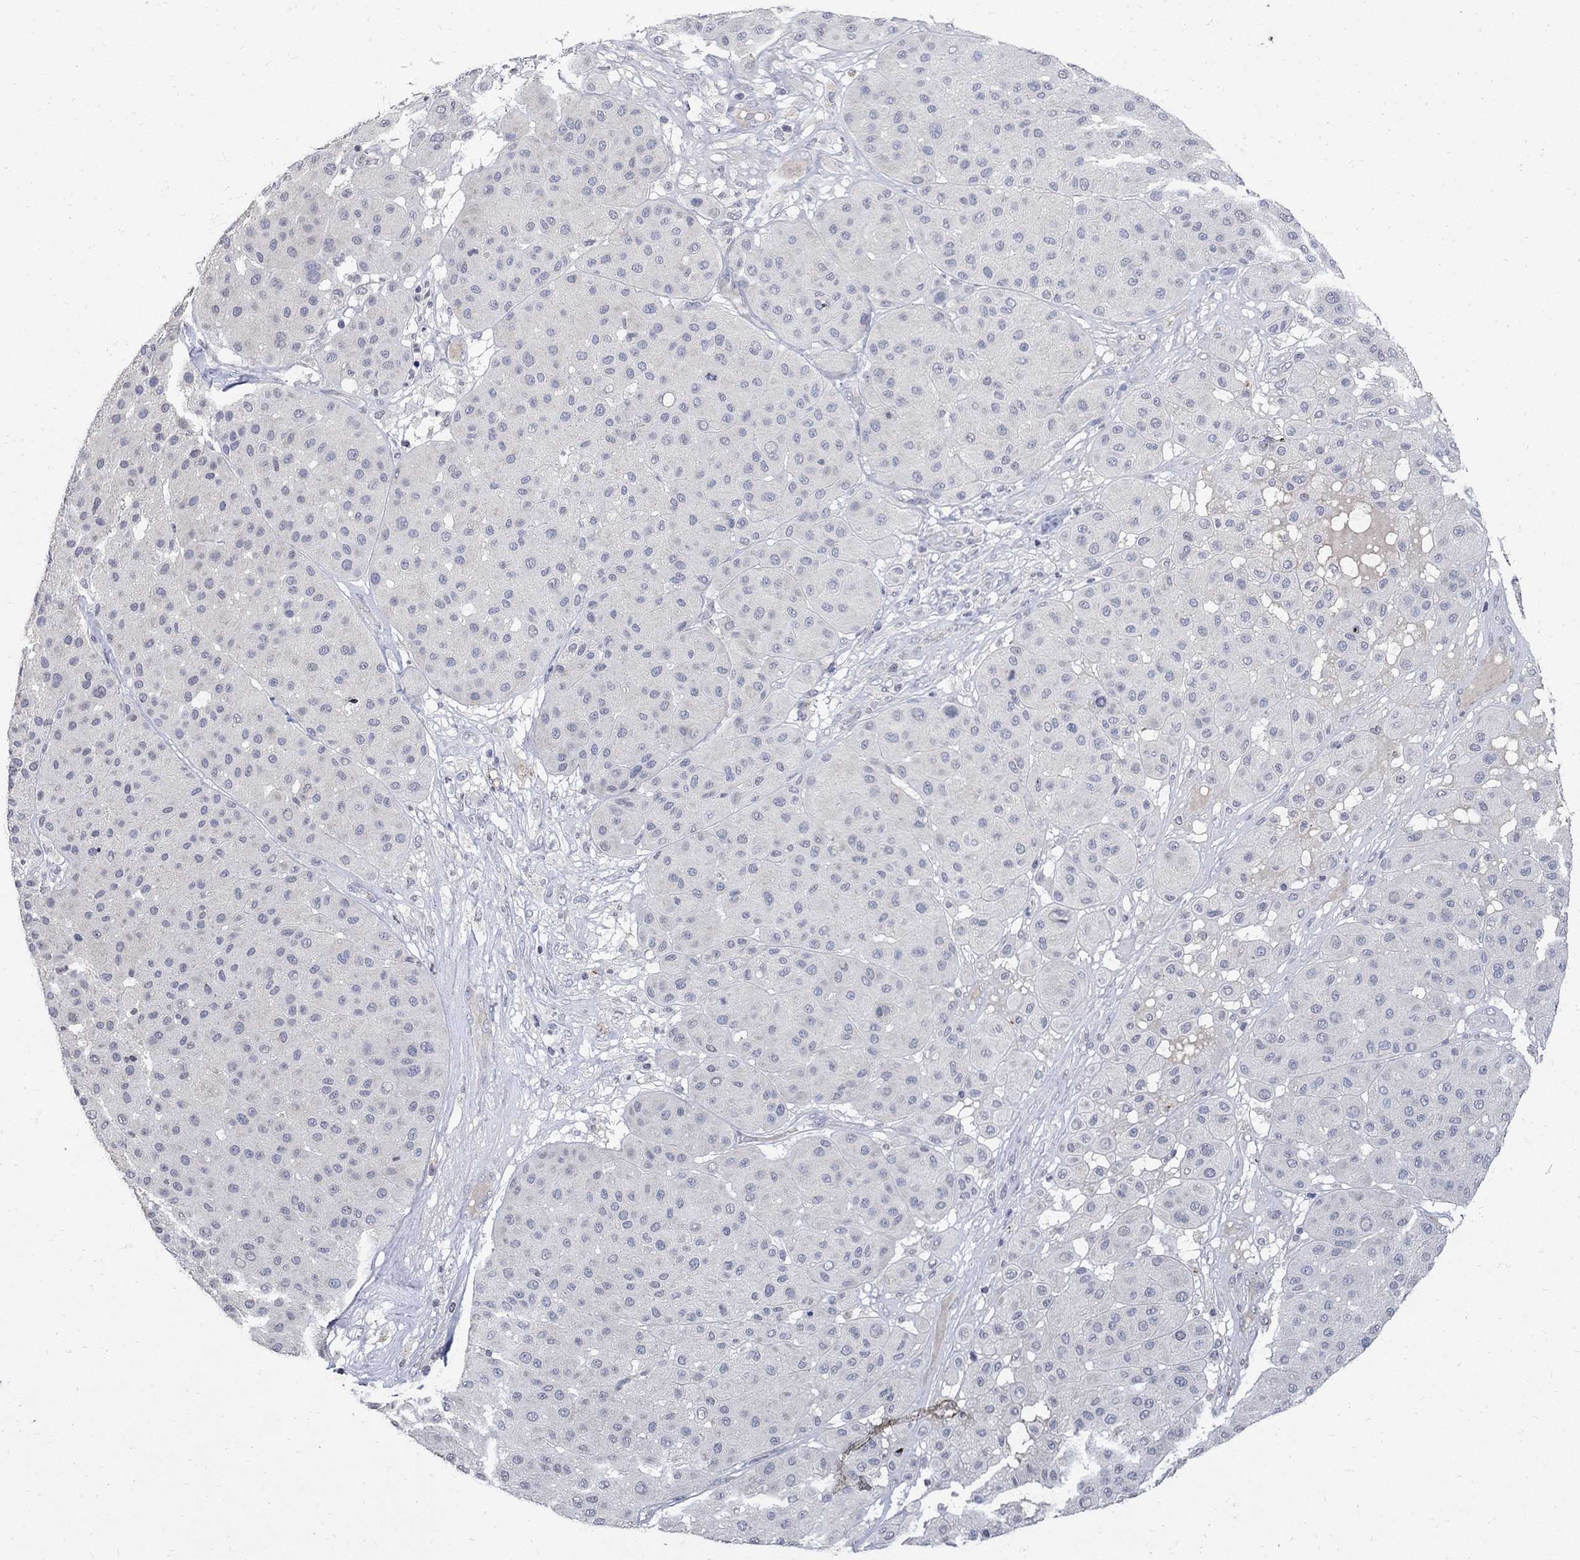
{"staining": {"intensity": "negative", "quantity": "none", "location": "none"}, "tissue": "melanoma", "cell_type": "Tumor cells", "image_type": "cancer", "snomed": [{"axis": "morphology", "description": "Malignant melanoma, Metastatic site"}, {"axis": "topography", "description": "Smooth muscle"}], "caption": "There is no significant staining in tumor cells of melanoma. The staining was performed using DAB to visualize the protein expression in brown, while the nuclei were stained in blue with hematoxylin (Magnification: 20x).", "gene": "TMEM169", "patient": {"sex": "male", "age": 41}}